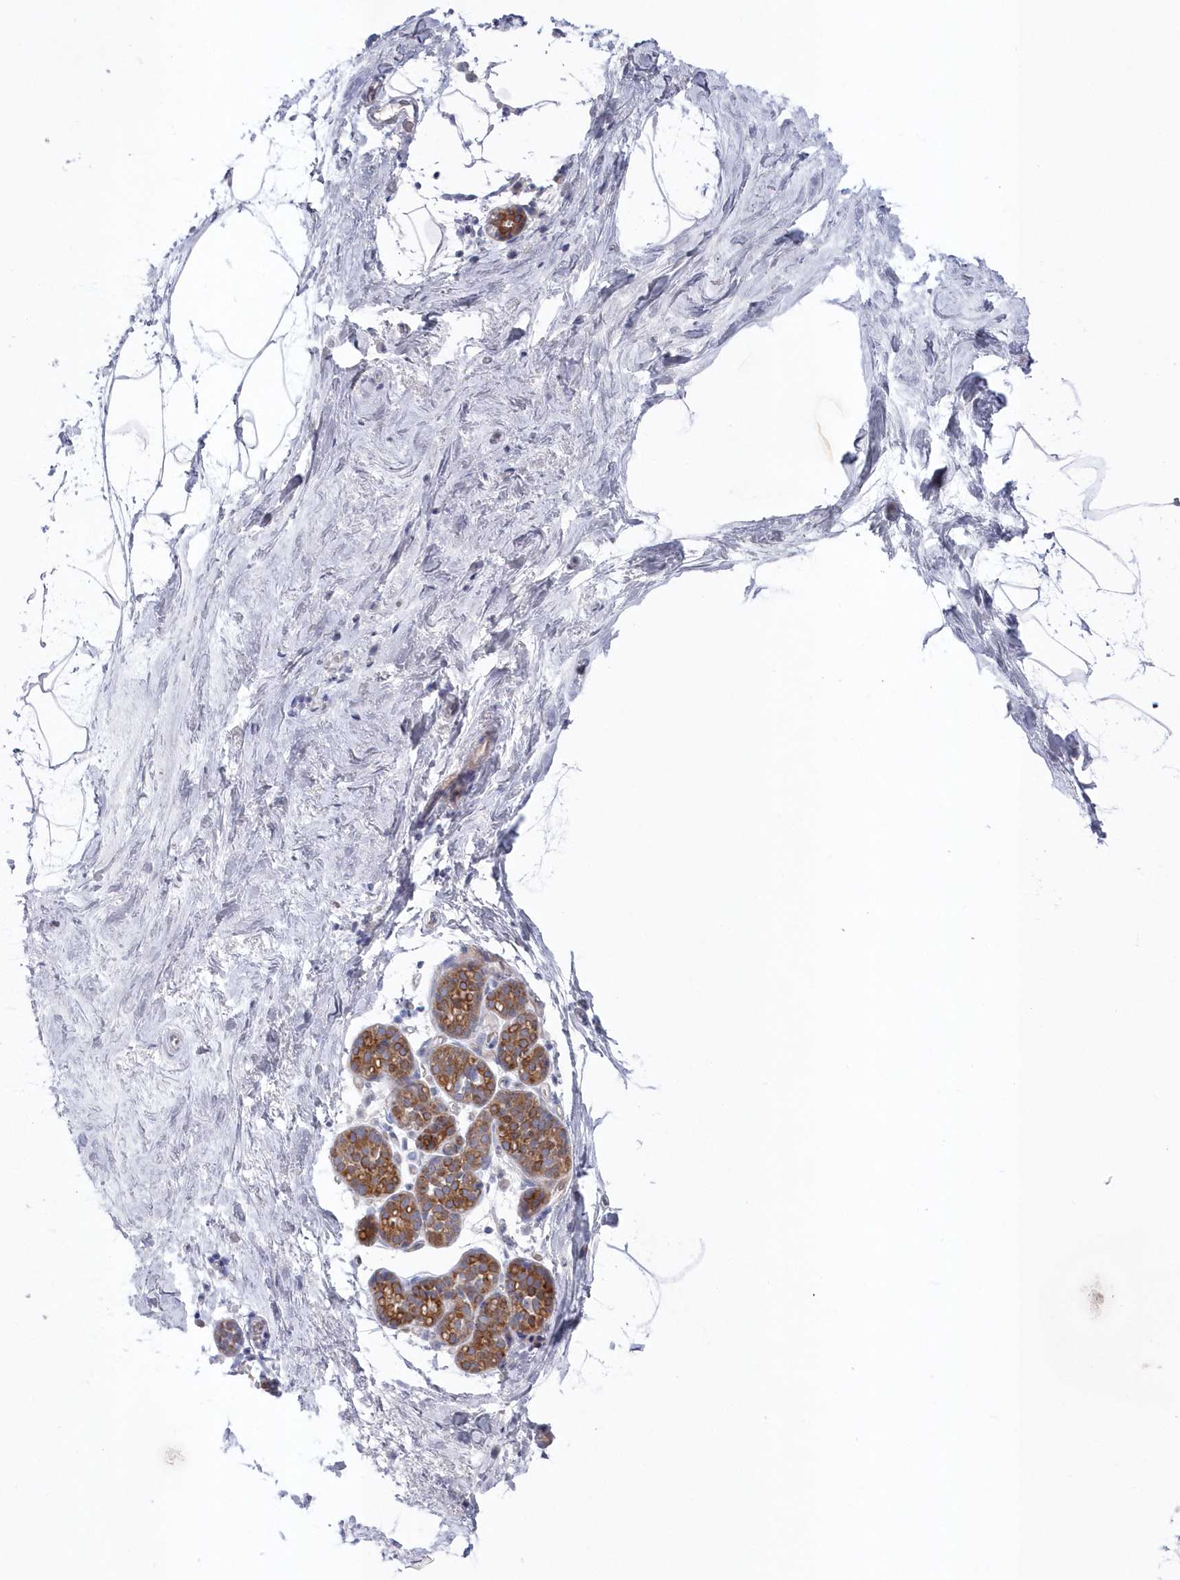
{"staining": {"intensity": "negative", "quantity": "none", "location": "none"}, "tissue": "breast", "cell_type": "Adipocytes", "image_type": "normal", "snomed": [{"axis": "morphology", "description": "Normal tissue, NOS"}, {"axis": "topography", "description": "Breast"}], "caption": "Adipocytes are negative for brown protein staining in normal breast. (Immunohistochemistry, brightfield microscopy, high magnification).", "gene": "KIAA1586", "patient": {"sex": "female", "age": 62}}